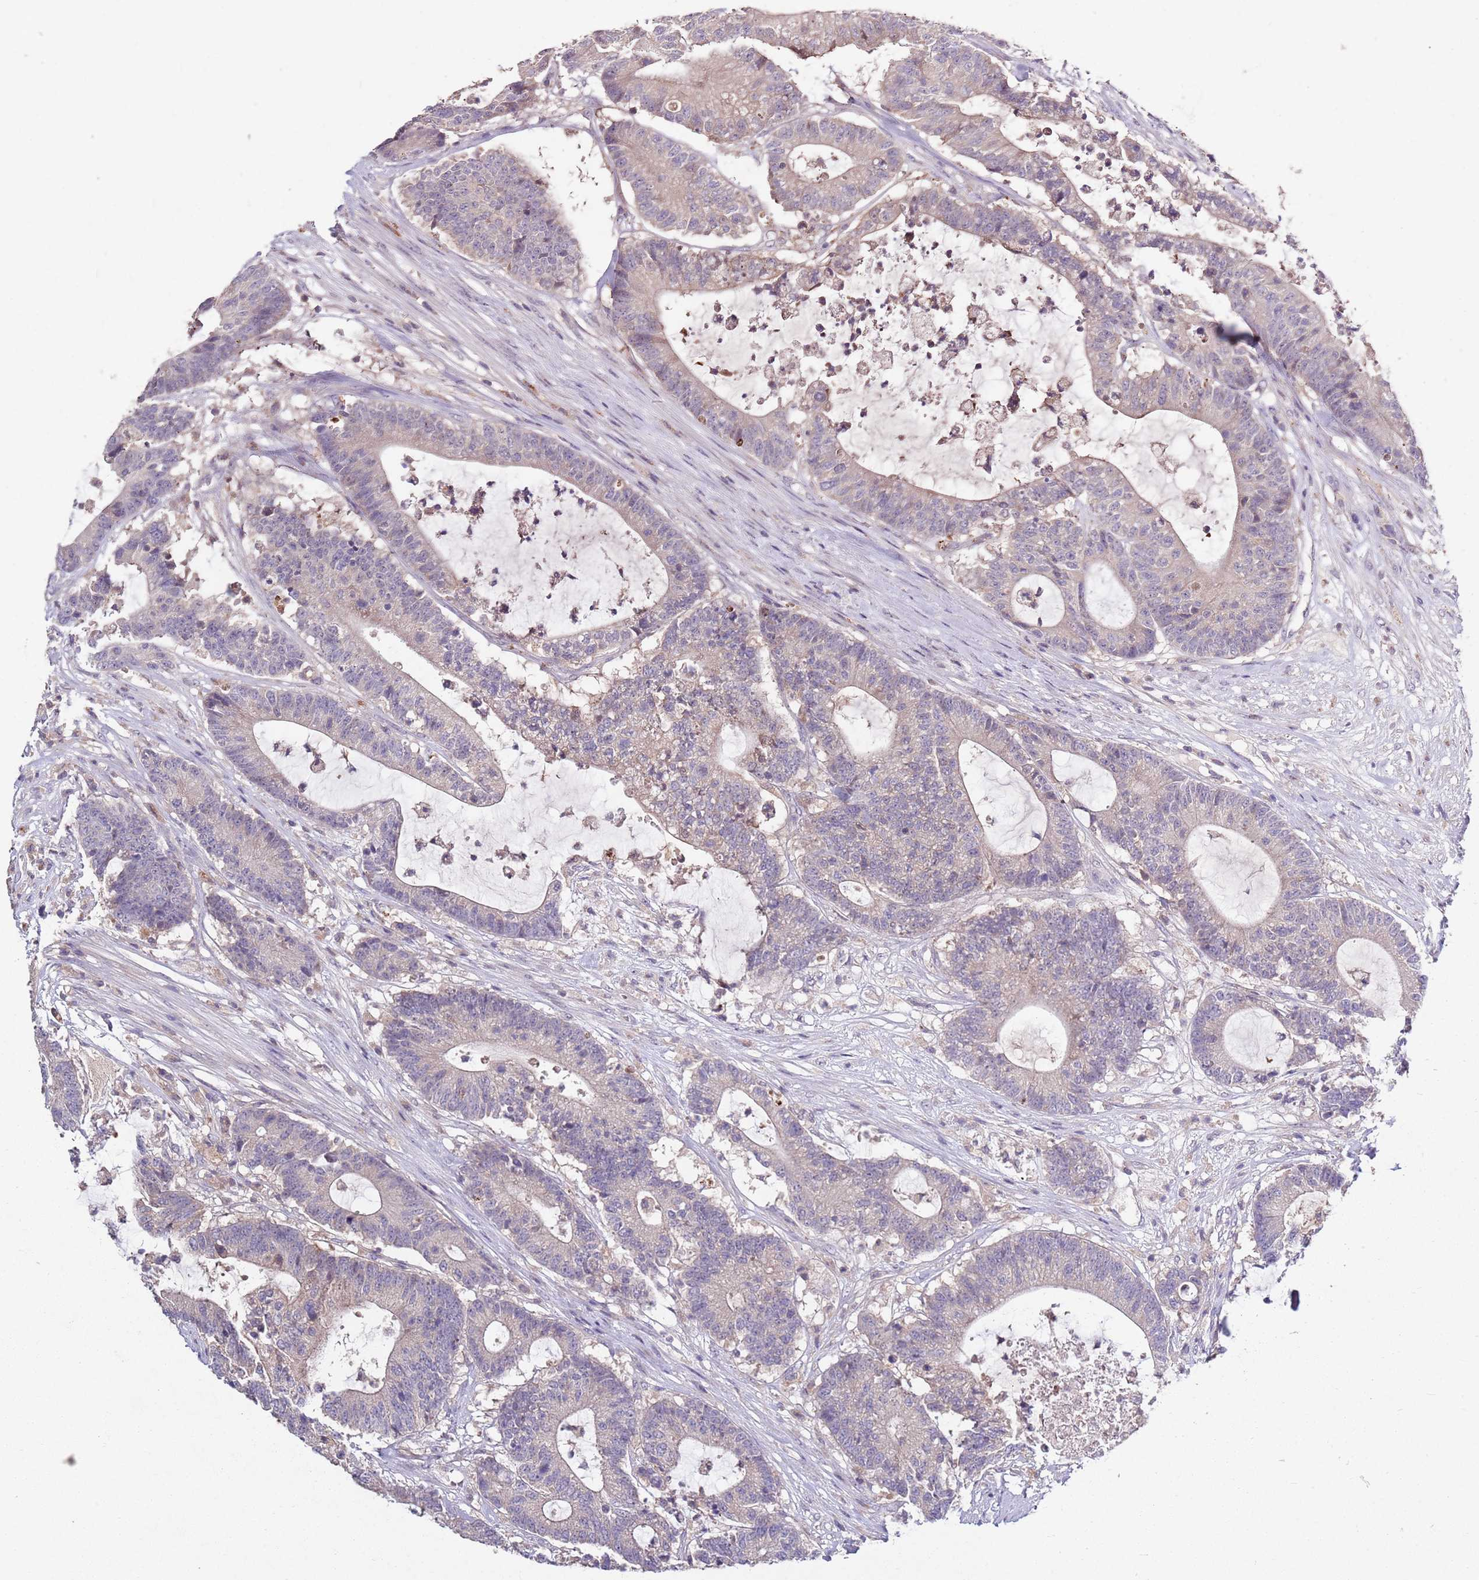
{"staining": {"intensity": "negative", "quantity": "none", "location": "none"}, "tissue": "colorectal cancer", "cell_type": "Tumor cells", "image_type": "cancer", "snomed": [{"axis": "morphology", "description": "Adenocarcinoma, NOS"}, {"axis": "topography", "description": "Colon"}], "caption": "A photomicrograph of colorectal adenocarcinoma stained for a protein demonstrates no brown staining in tumor cells.", "gene": "NRDE2", "patient": {"sex": "female", "age": 84}}